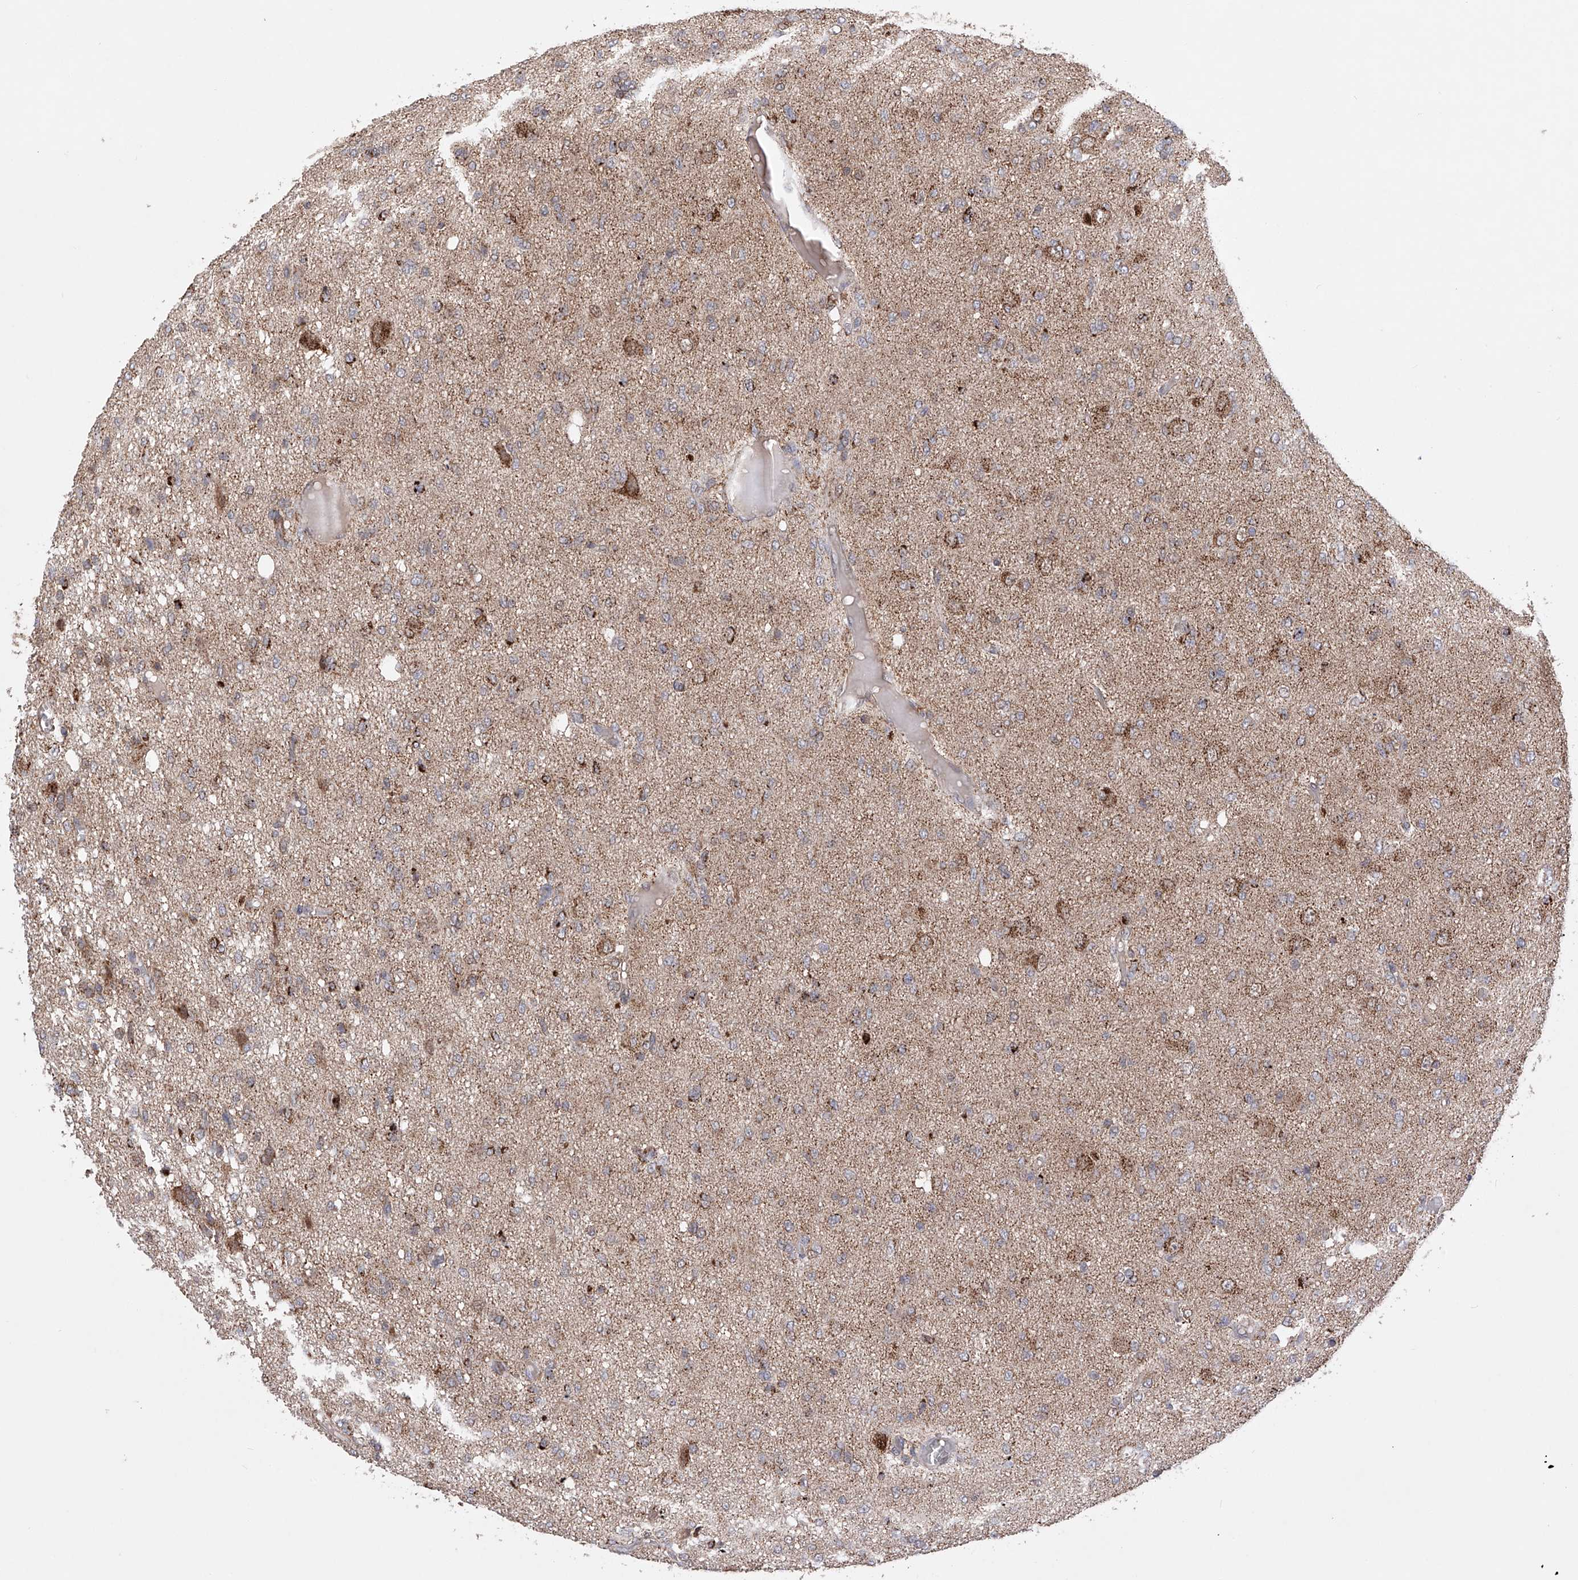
{"staining": {"intensity": "weak", "quantity": ">75%", "location": "cytoplasmic/membranous"}, "tissue": "glioma", "cell_type": "Tumor cells", "image_type": "cancer", "snomed": [{"axis": "morphology", "description": "Glioma, malignant, High grade"}, {"axis": "topography", "description": "Brain"}], "caption": "Protein staining reveals weak cytoplasmic/membranous staining in approximately >75% of tumor cells in glioma. Nuclei are stained in blue.", "gene": "SDHAF4", "patient": {"sex": "female", "age": 59}}